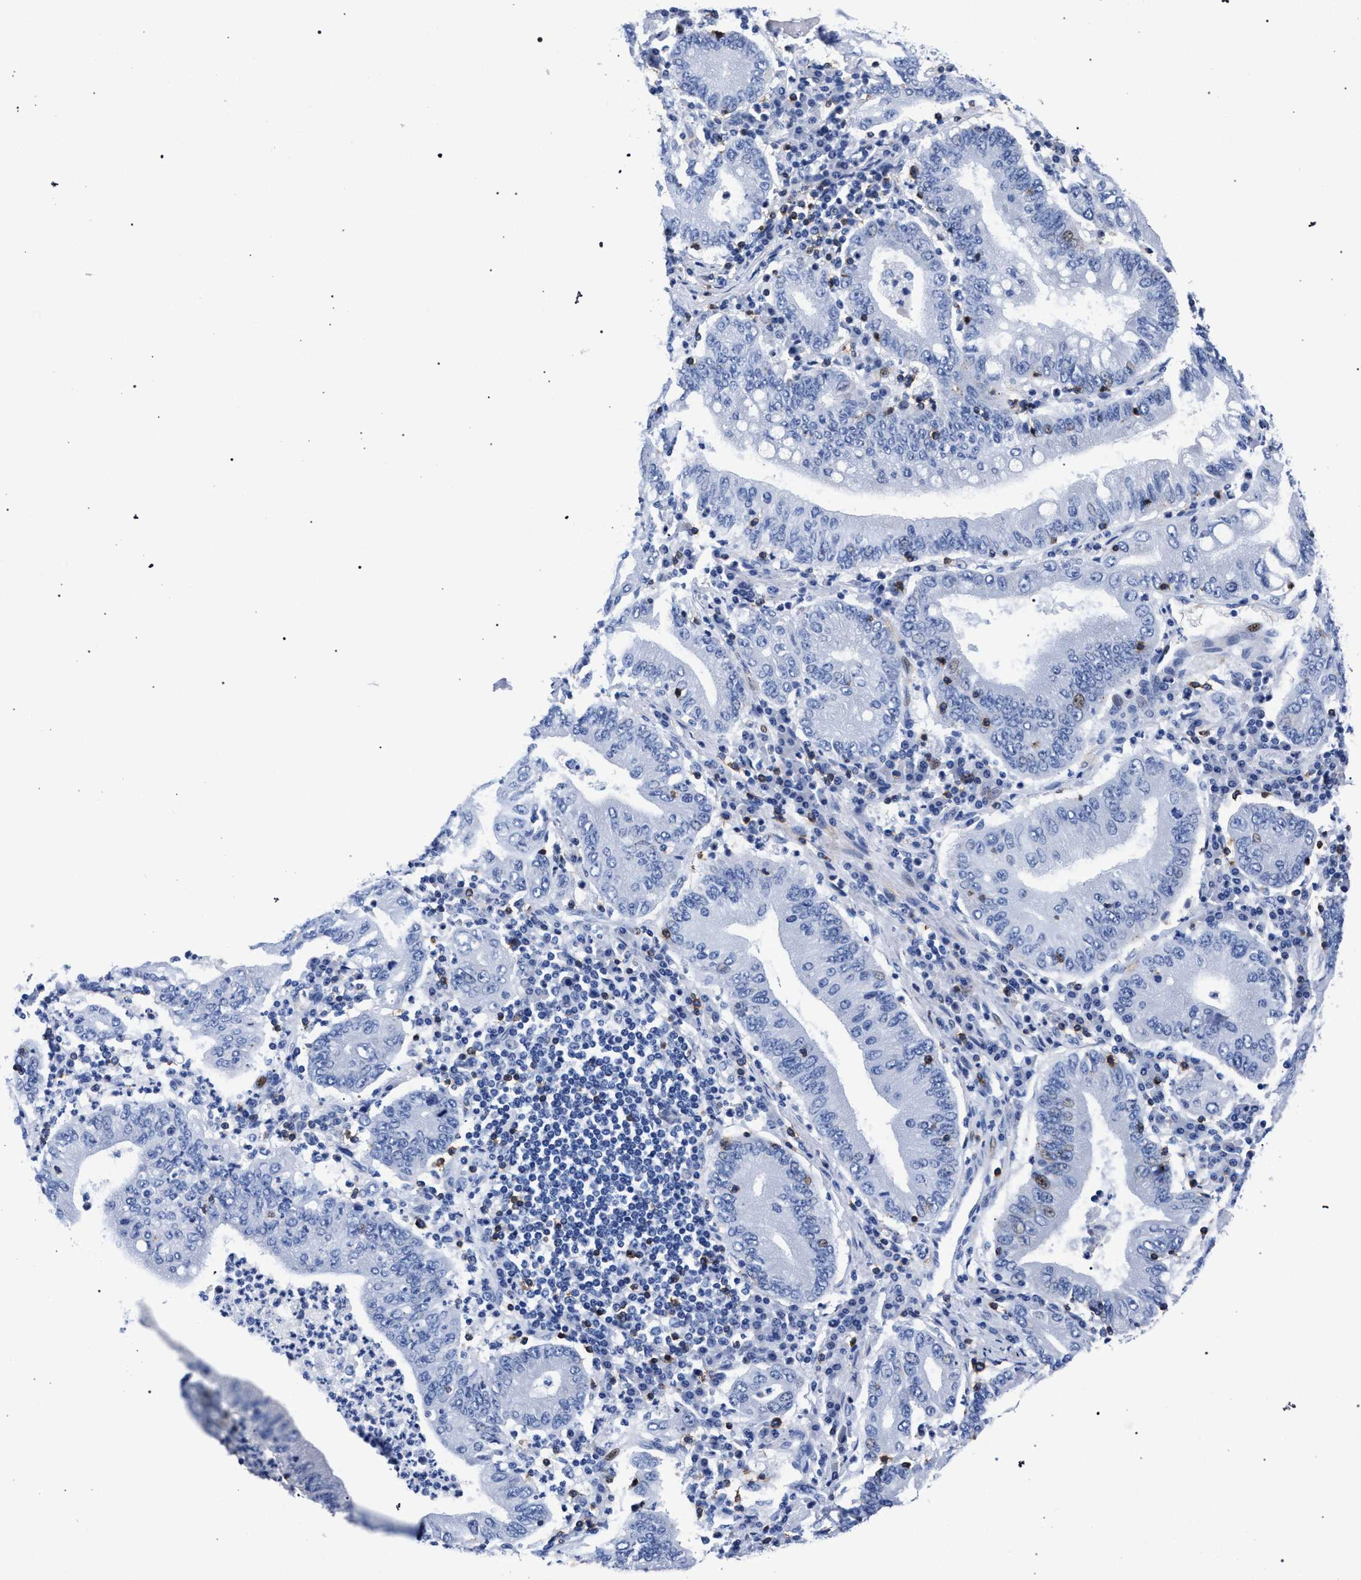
{"staining": {"intensity": "negative", "quantity": "none", "location": "none"}, "tissue": "stomach cancer", "cell_type": "Tumor cells", "image_type": "cancer", "snomed": [{"axis": "morphology", "description": "Normal tissue, NOS"}, {"axis": "morphology", "description": "Adenocarcinoma, NOS"}, {"axis": "topography", "description": "Esophagus"}, {"axis": "topography", "description": "Stomach, upper"}, {"axis": "topography", "description": "Peripheral nerve tissue"}], "caption": "This is a histopathology image of immunohistochemistry staining of stomach cancer (adenocarcinoma), which shows no expression in tumor cells.", "gene": "KLRK1", "patient": {"sex": "male", "age": 62}}